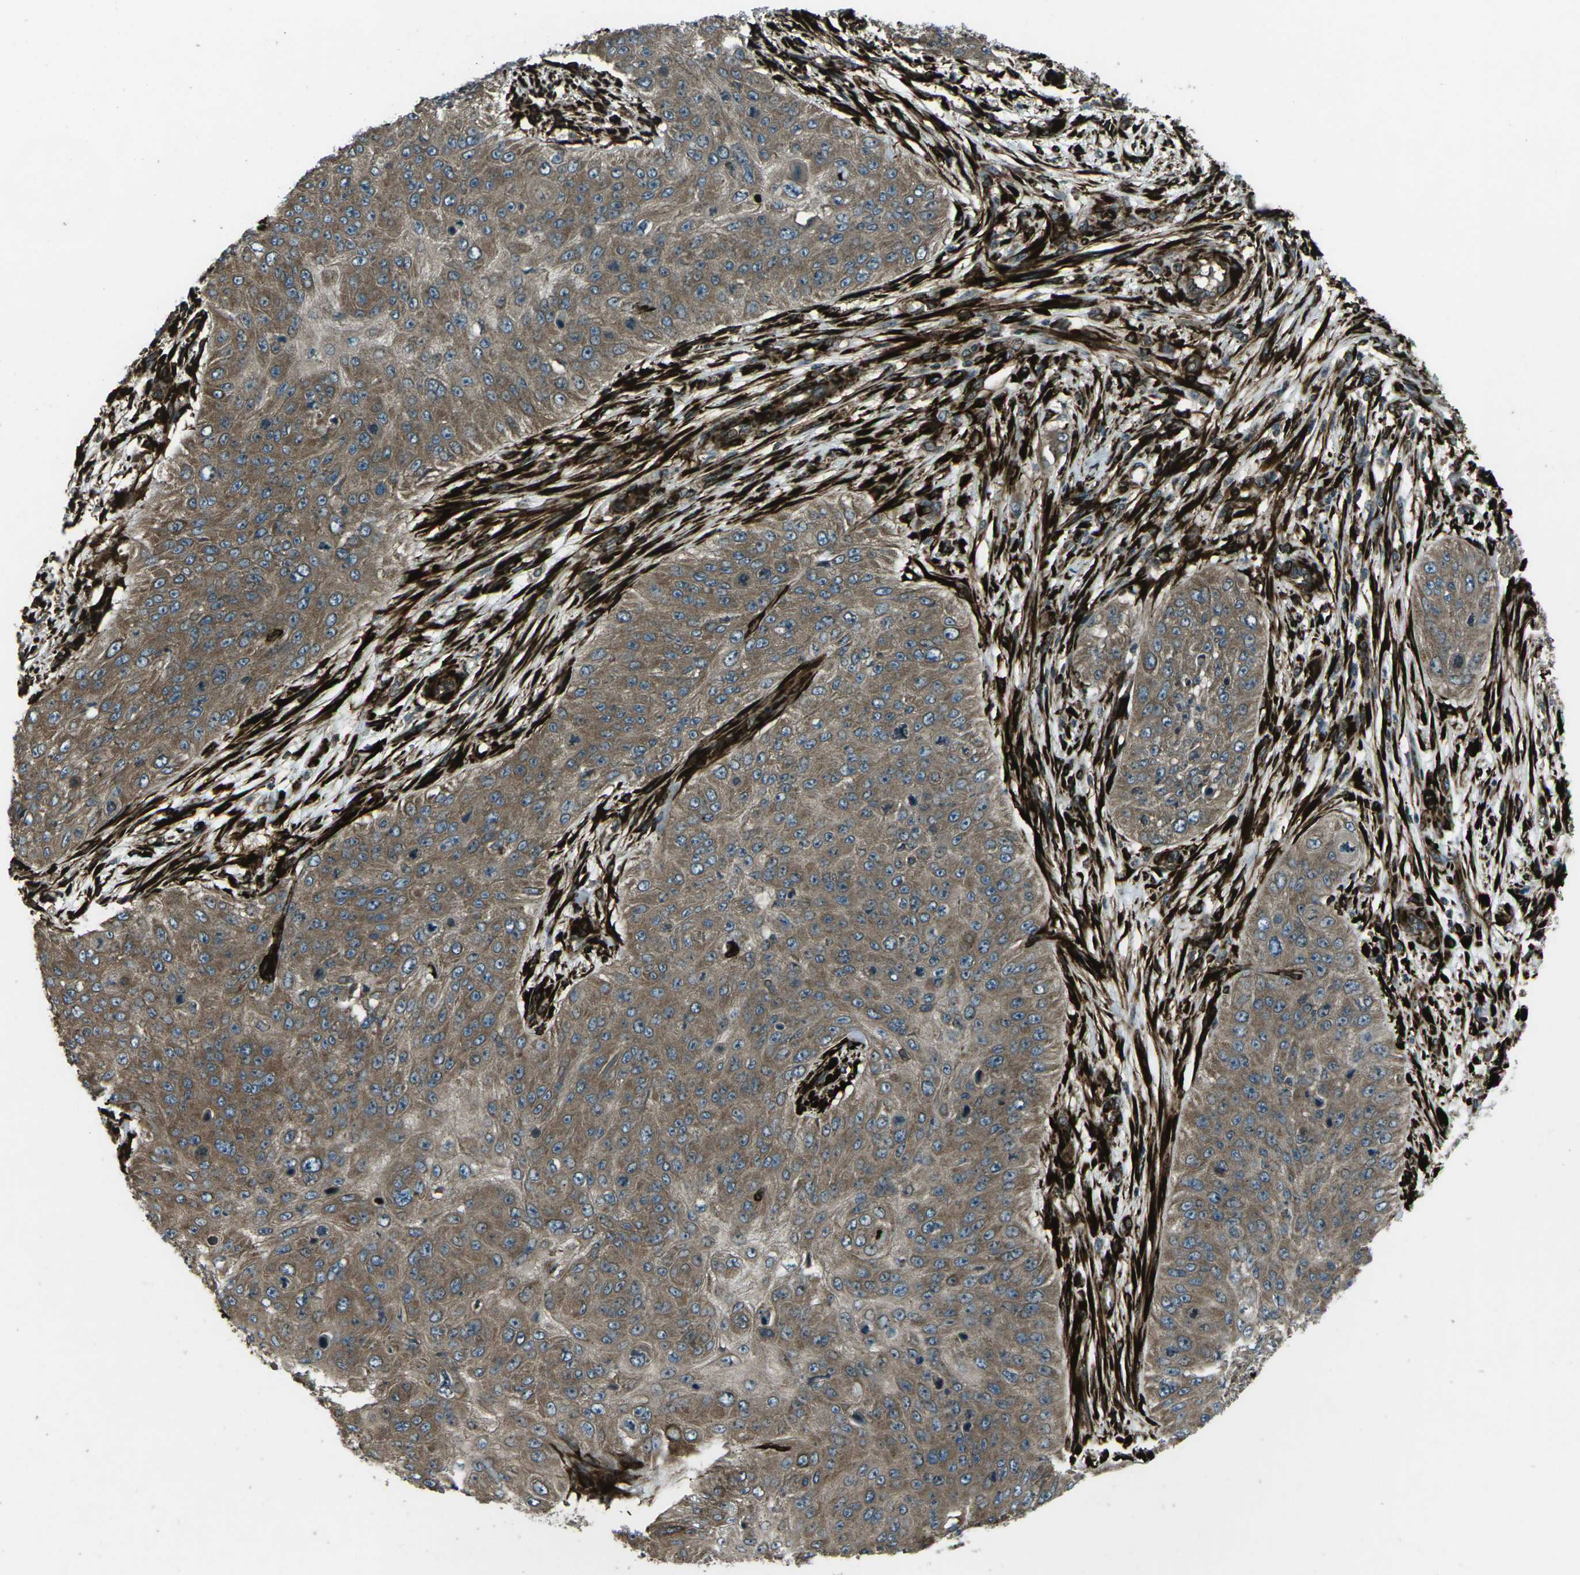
{"staining": {"intensity": "moderate", "quantity": ">75%", "location": "cytoplasmic/membranous"}, "tissue": "skin cancer", "cell_type": "Tumor cells", "image_type": "cancer", "snomed": [{"axis": "morphology", "description": "Squamous cell carcinoma, NOS"}, {"axis": "topography", "description": "Skin"}], "caption": "Immunohistochemical staining of skin squamous cell carcinoma displays medium levels of moderate cytoplasmic/membranous positivity in approximately >75% of tumor cells.", "gene": "LSMEM1", "patient": {"sex": "female", "age": 80}}